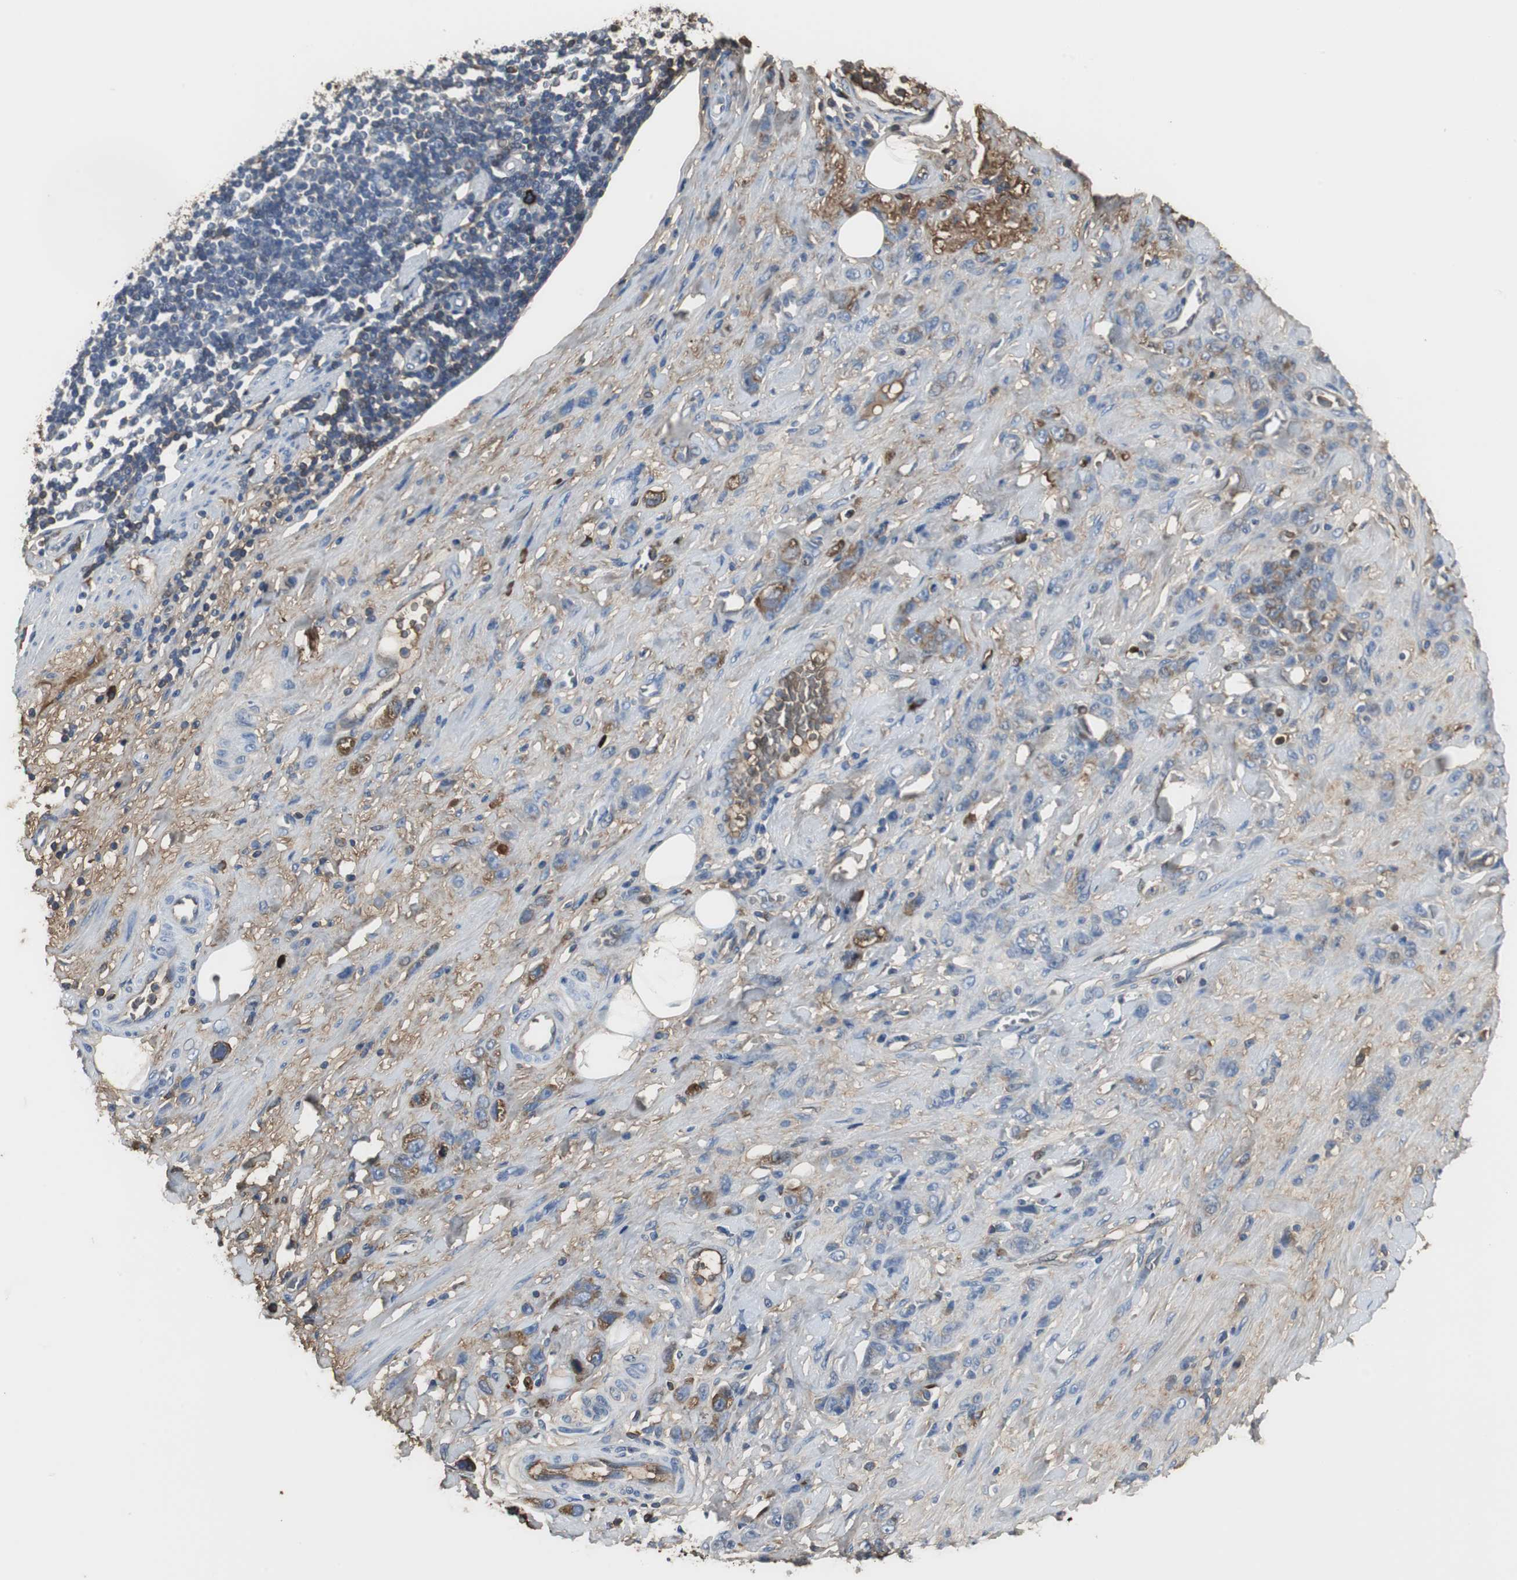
{"staining": {"intensity": "weak", "quantity": "<25%", "location": "cytoplasmic/membranous"}, "tissue": "stomach cancer", "cell_type": "Tumor cells", "image_type": "cancer", "snomed": [{"axis": "morphology", "description": "Adenocarcinoma, NOS"}, {"axis": "topography", "description": "Stomach"}], "caption": "Tumor cells show no significant expression in stomach cancer.", "gene": "IGHA1", "patient": {"sex": "male", "age": 82}}